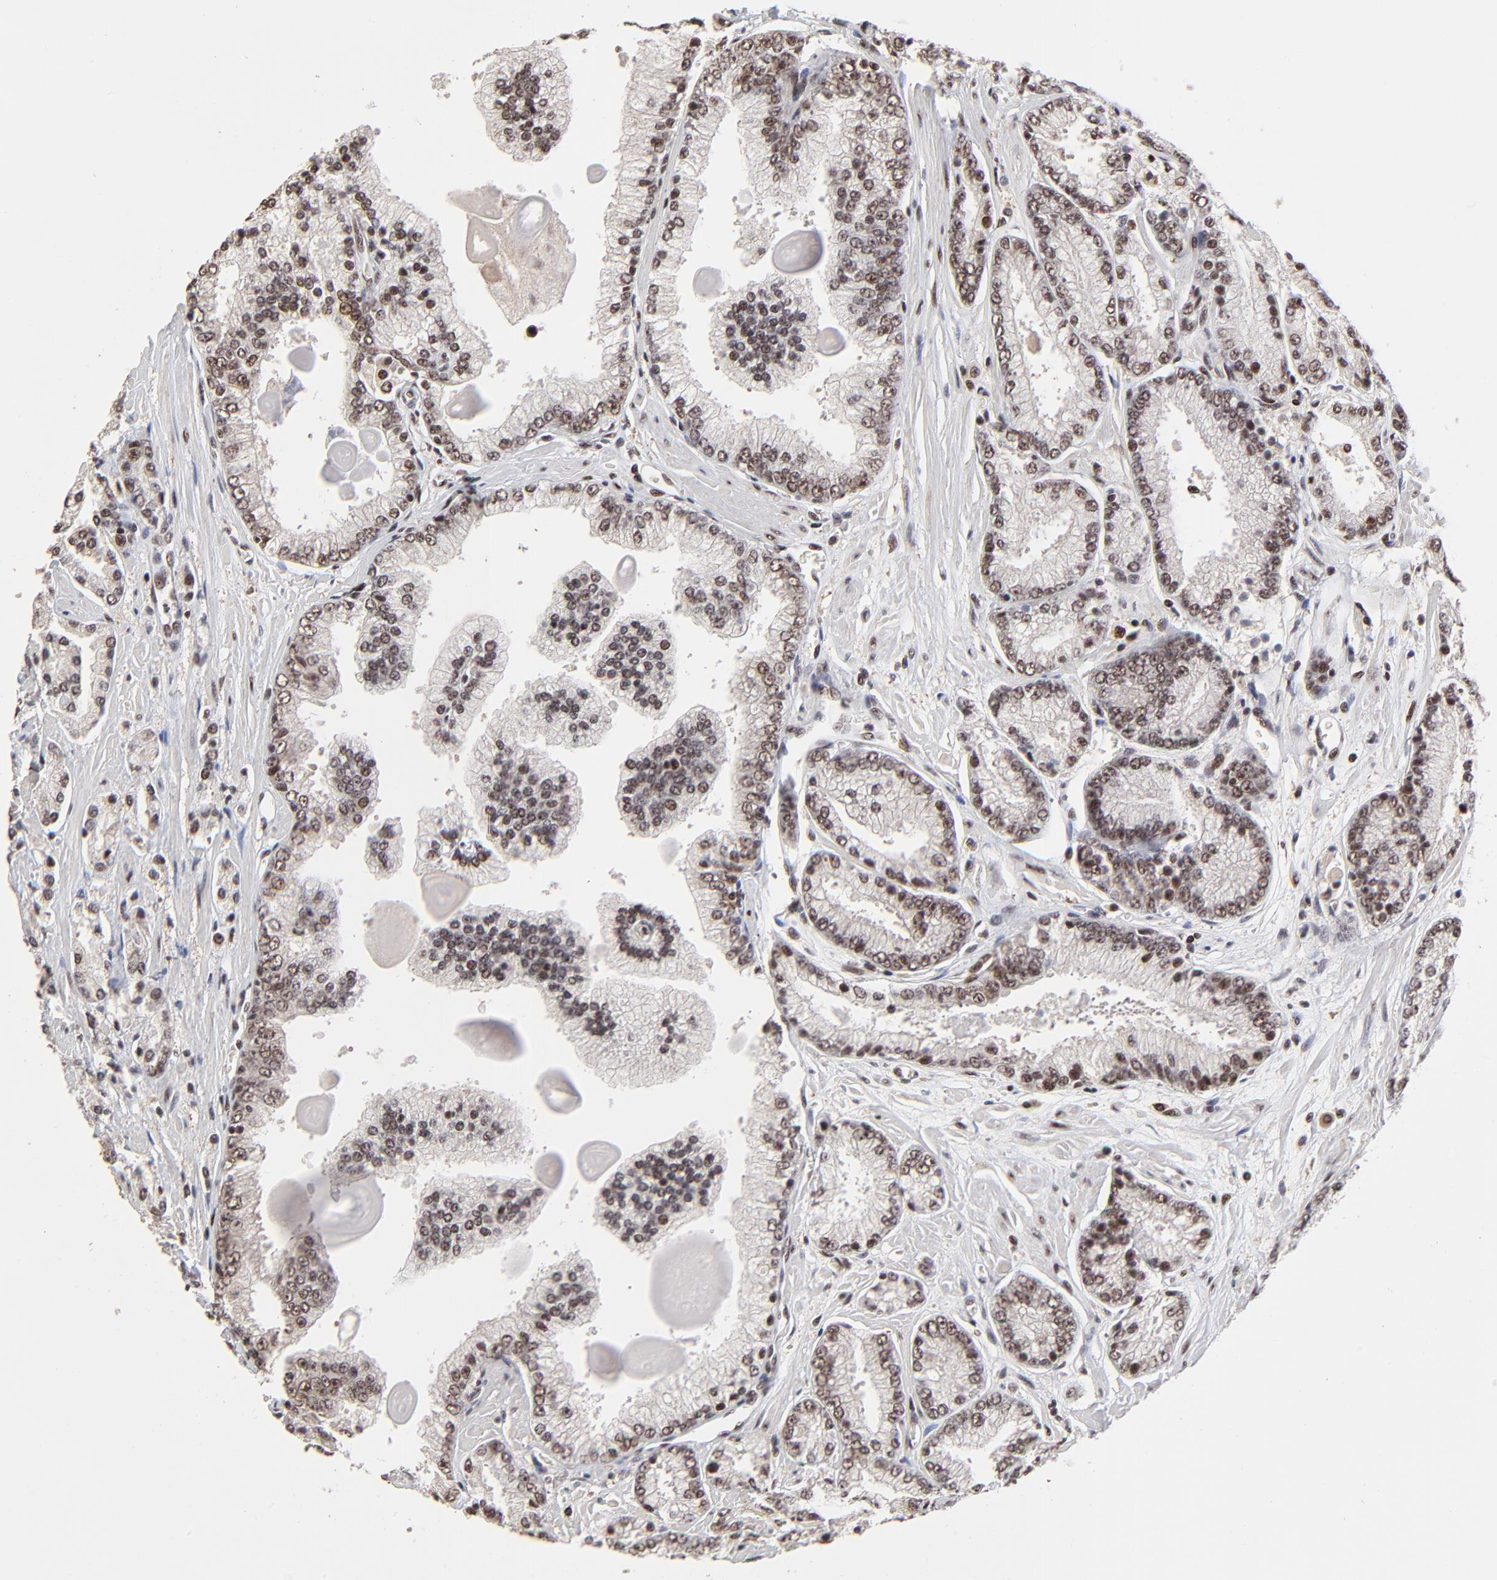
{"staining": {"intensity": "moderate", "quantity": ">75%", "location": "nuclear"}, "tissue": "prostate cancer", "cell_type": "Tumor cells", "image_type": "cancer", "snomed": [{"axis": "morphology", "description": "Adenocarcinoma, High grade"}, {"axis": "topography", "description": "Prostate"}], "caption": "Immunohistochemical staining of human prostate high-grade adenocarcinoma demonstrates moderate nuclear protein expression in approximately >75% of tumor cells. The staining is performed using DAB (3,3'-diaminobenzidine) brown chromogen to label protein expression. The nuclei are counter-stained blue using hematoxylin.", "gene": "RBM22", "patient": {"sex": "male", "age": 71}}